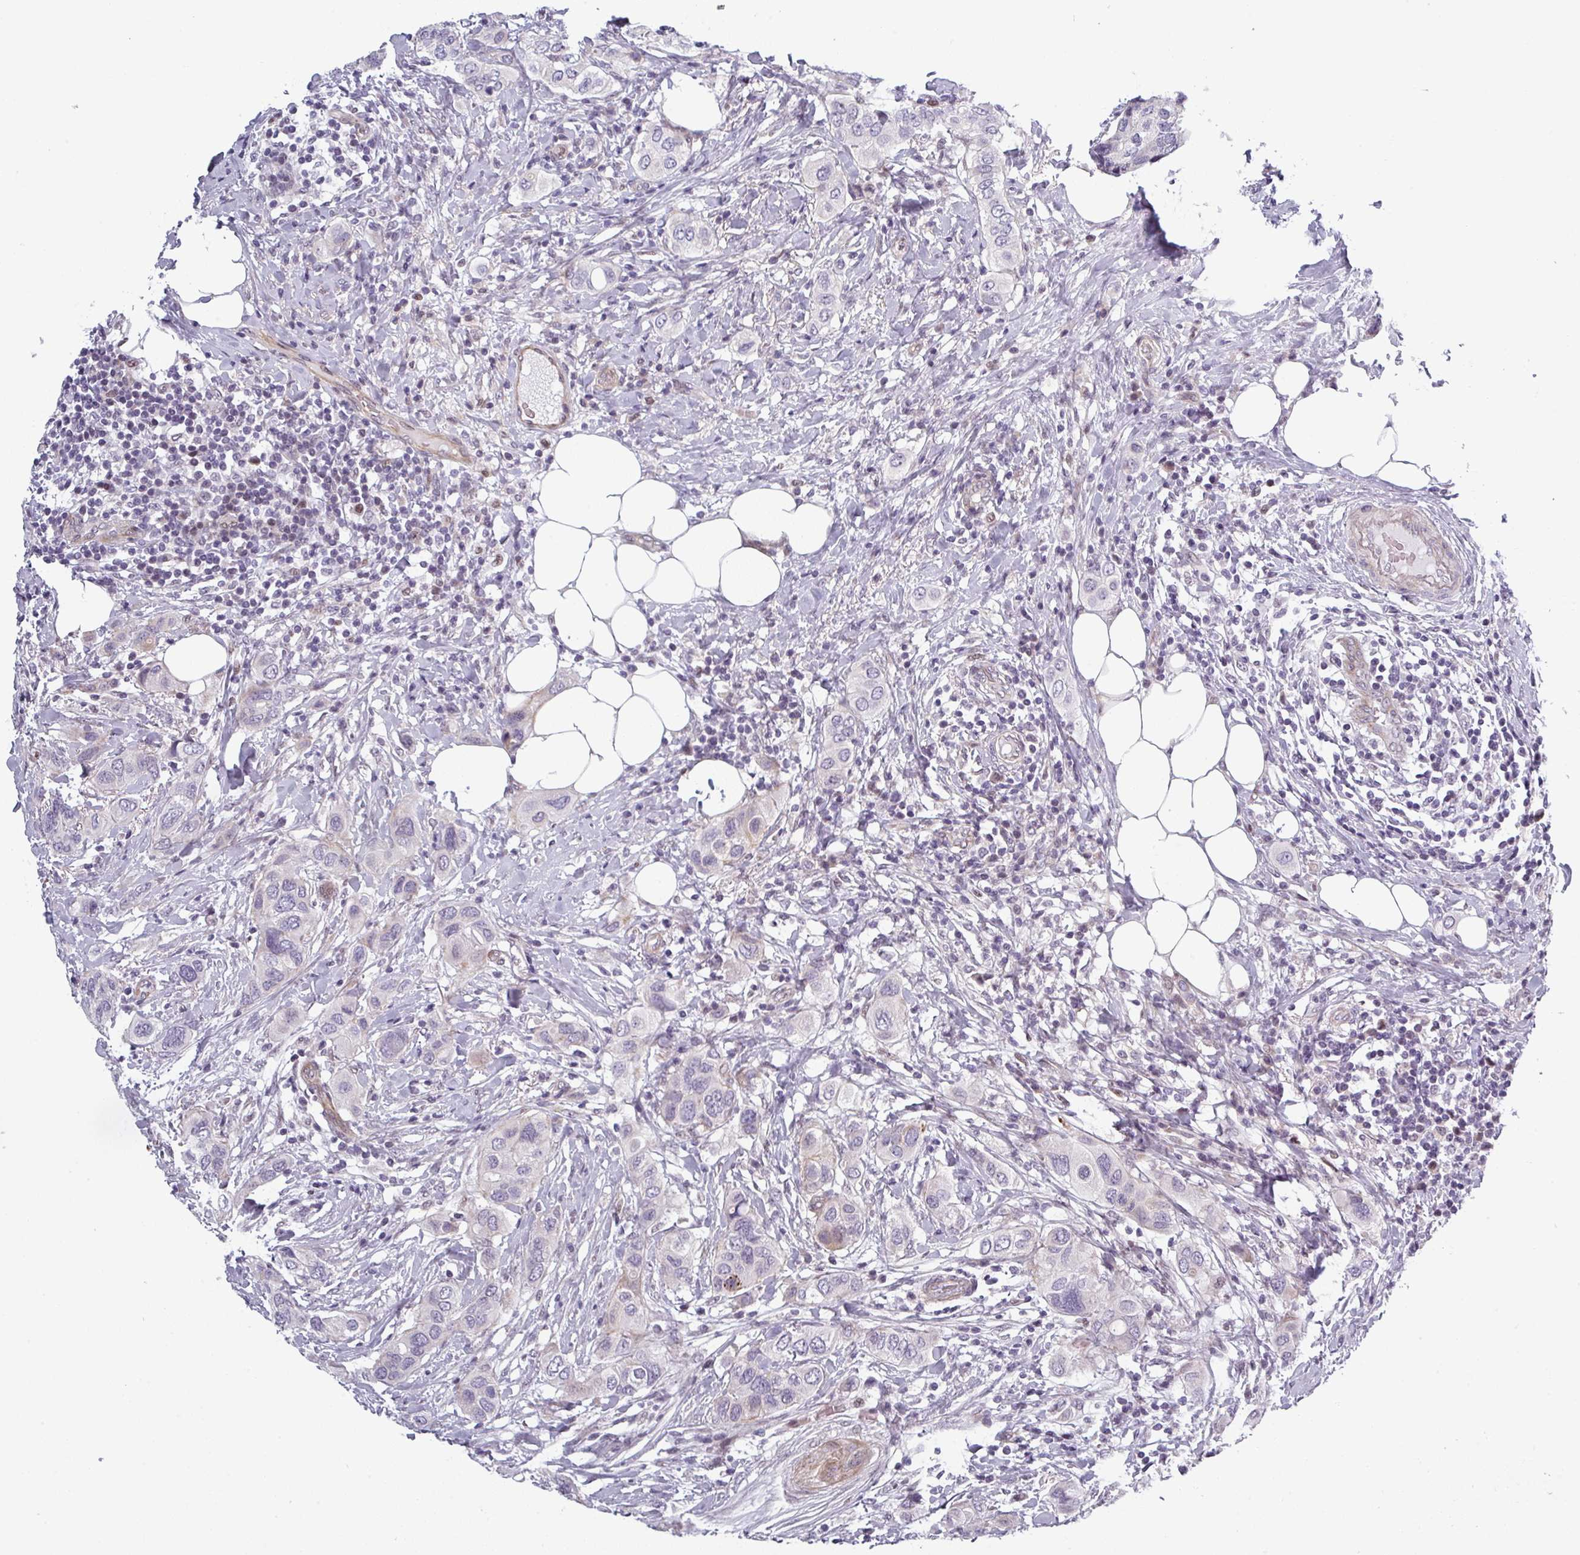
{"staining": {"intensity": "negative", "quantity": "none", "location": "none"}, "tissue": "breast cancer", "cell_type": "Tumor cells", "image_type": "cancer", "snomed": [{"axis": "morphology", "description": "Lobular carcinoma"}, {"axis": "topography", "description": "Breast"}], "caption": "This histopathology image is of breast lobular carcinoma stained with immunohistochemistry (IHC) to label a protein in brown with the nuclei are counter-stained blue. There is no staining in tumor cells. Brightfield microscopy of immunohistochemistry stained with DAB (3,3'-diaminobenzidine) (brown) and hematoxylin (blue), captured at high magnification.", "gene": "PRAMEF12", "patient": {"sex": "female", "age": 51}}